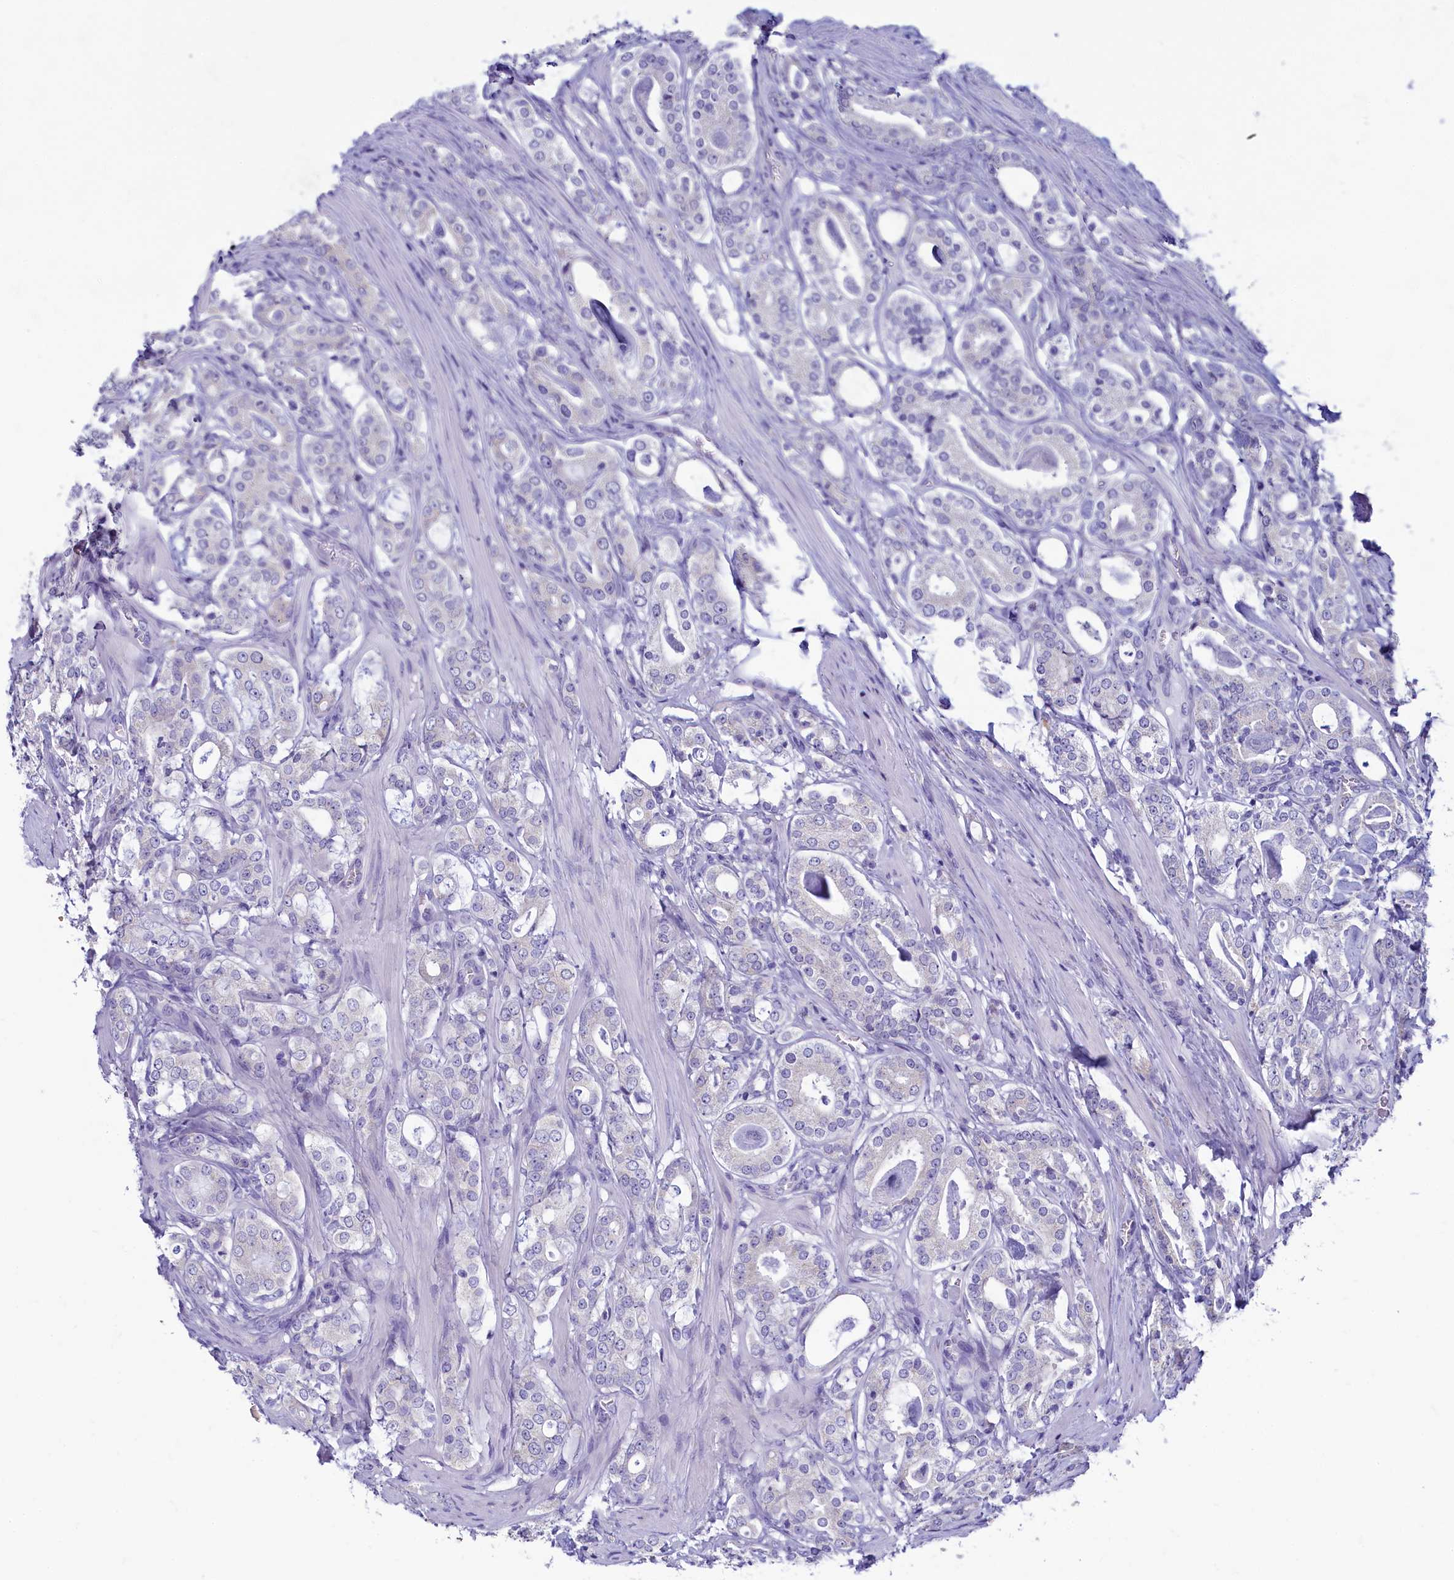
{"staining": {"intensity": "negative", "quantity": "none", "location": "none"}, "tissue": "prostate cancer", "cell_type": "Tumor cells", "image_type": "cancer", "snomed": [{"axis": "morphology", "description": "Adenocarcinoma, High grade"}, {"axis": "topography", "description": "Prostate"}], "caption": "Histopathology image shows no protein staining in tumor cells of prostate high-grade adenocarcinoma tissue.", "gene": "SKA3", "patient": {"sex": "male", "age": 63}}